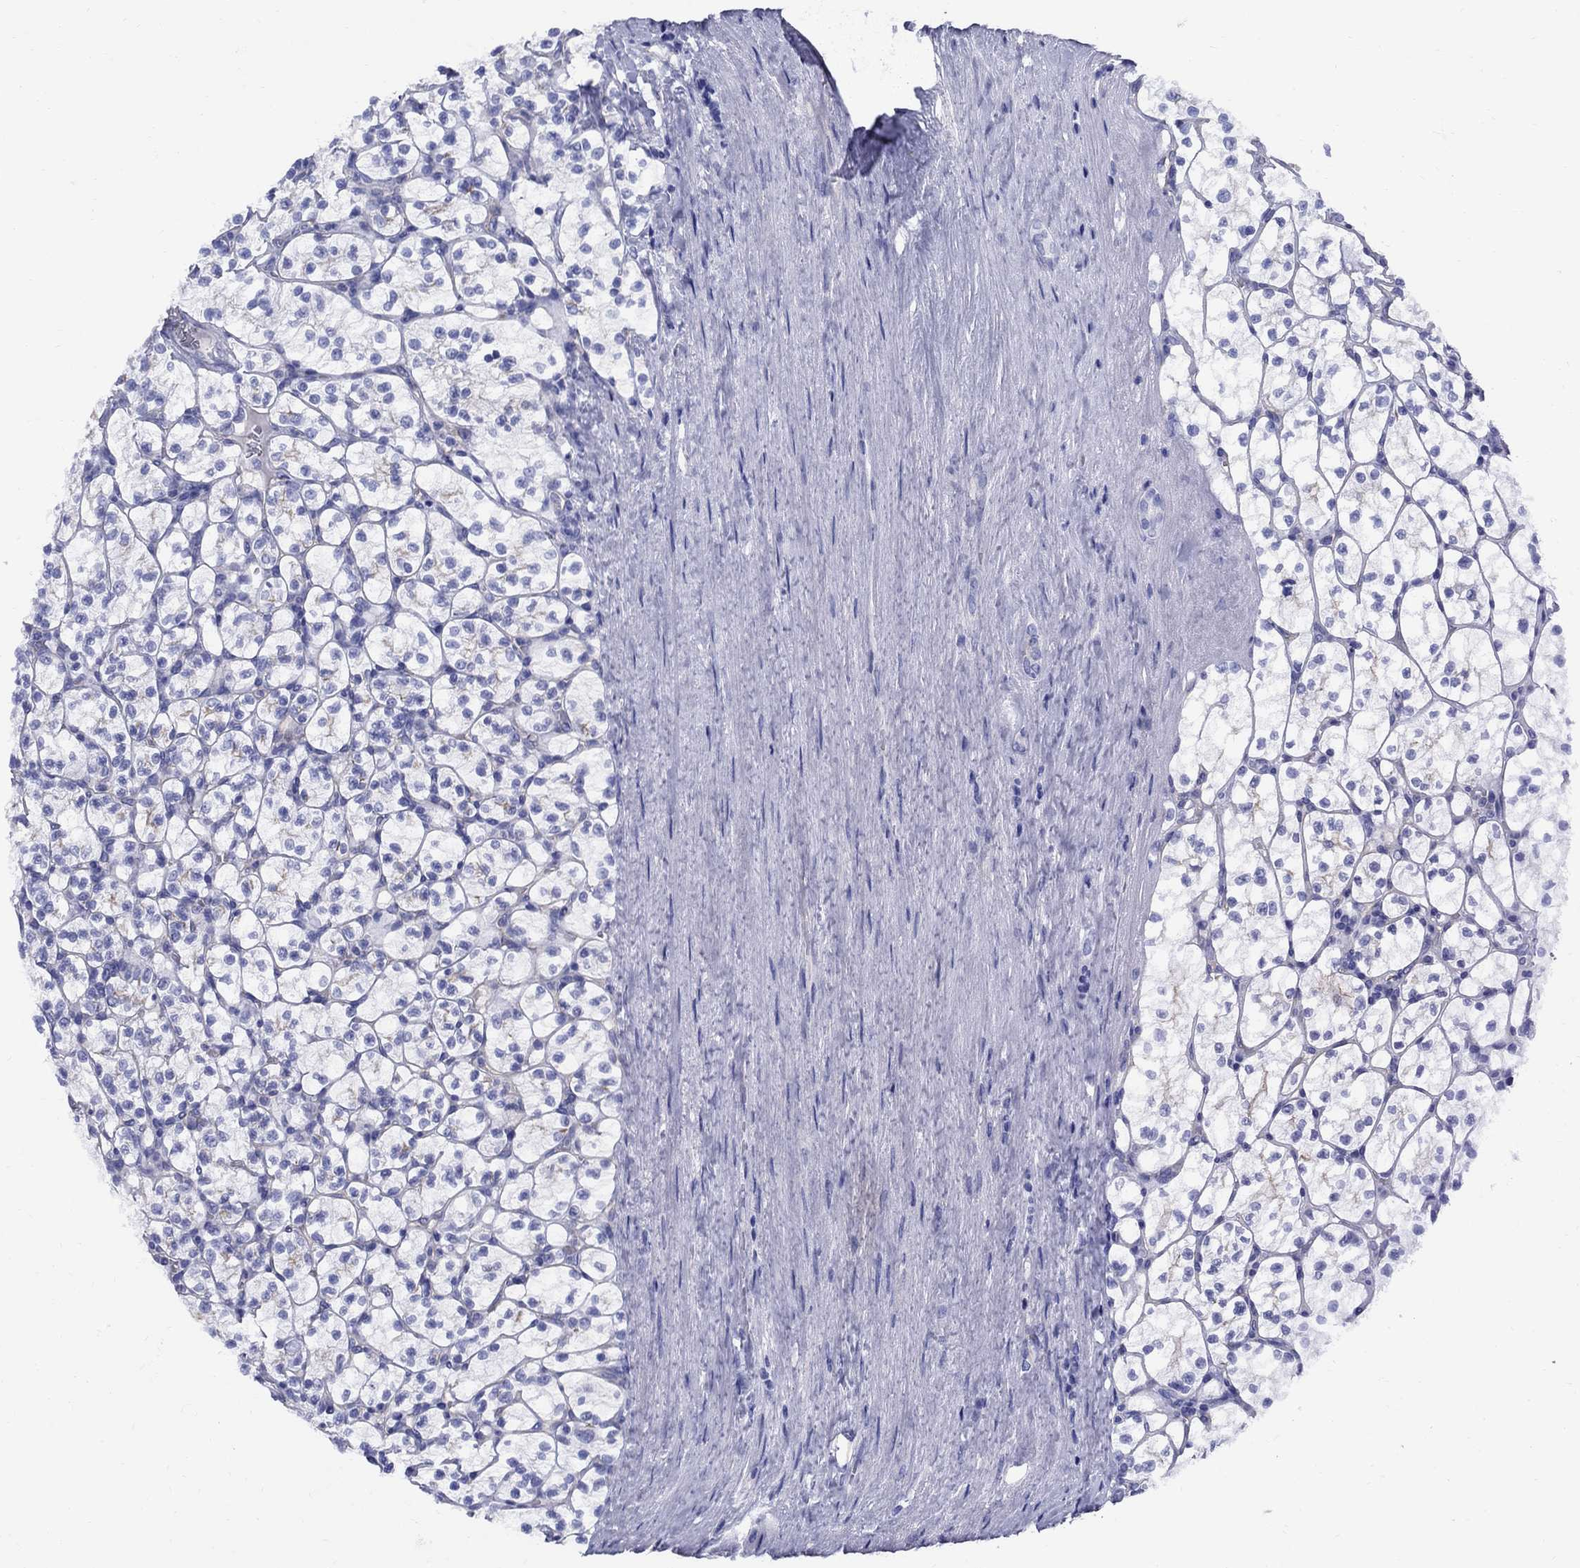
{"staining": {"intensity": "negative", "quantity": "none", "location": "none"}, "tissue": "renal cancer", "cell_type": "Tumor cells", "image_type": "cancer", "snomed": [{"axis": "morphology", "description": "Adenocarcinoma, NOS"}, {"axis": "topography", "description": "Kidney"}], "caption": "DAB (3,3'-diaminobenzidine) immunohistochemical staining of adenocarcinoma (renal) shows no significant positivity in tumor cells. The staining was performed using DAB to visualize the protein expression in brown, while the nuclei were stained in blue with hematoxylin (Magnification: 20x).", "gene": "SMCP", "patient": {"sex": "female", "age": 89}}